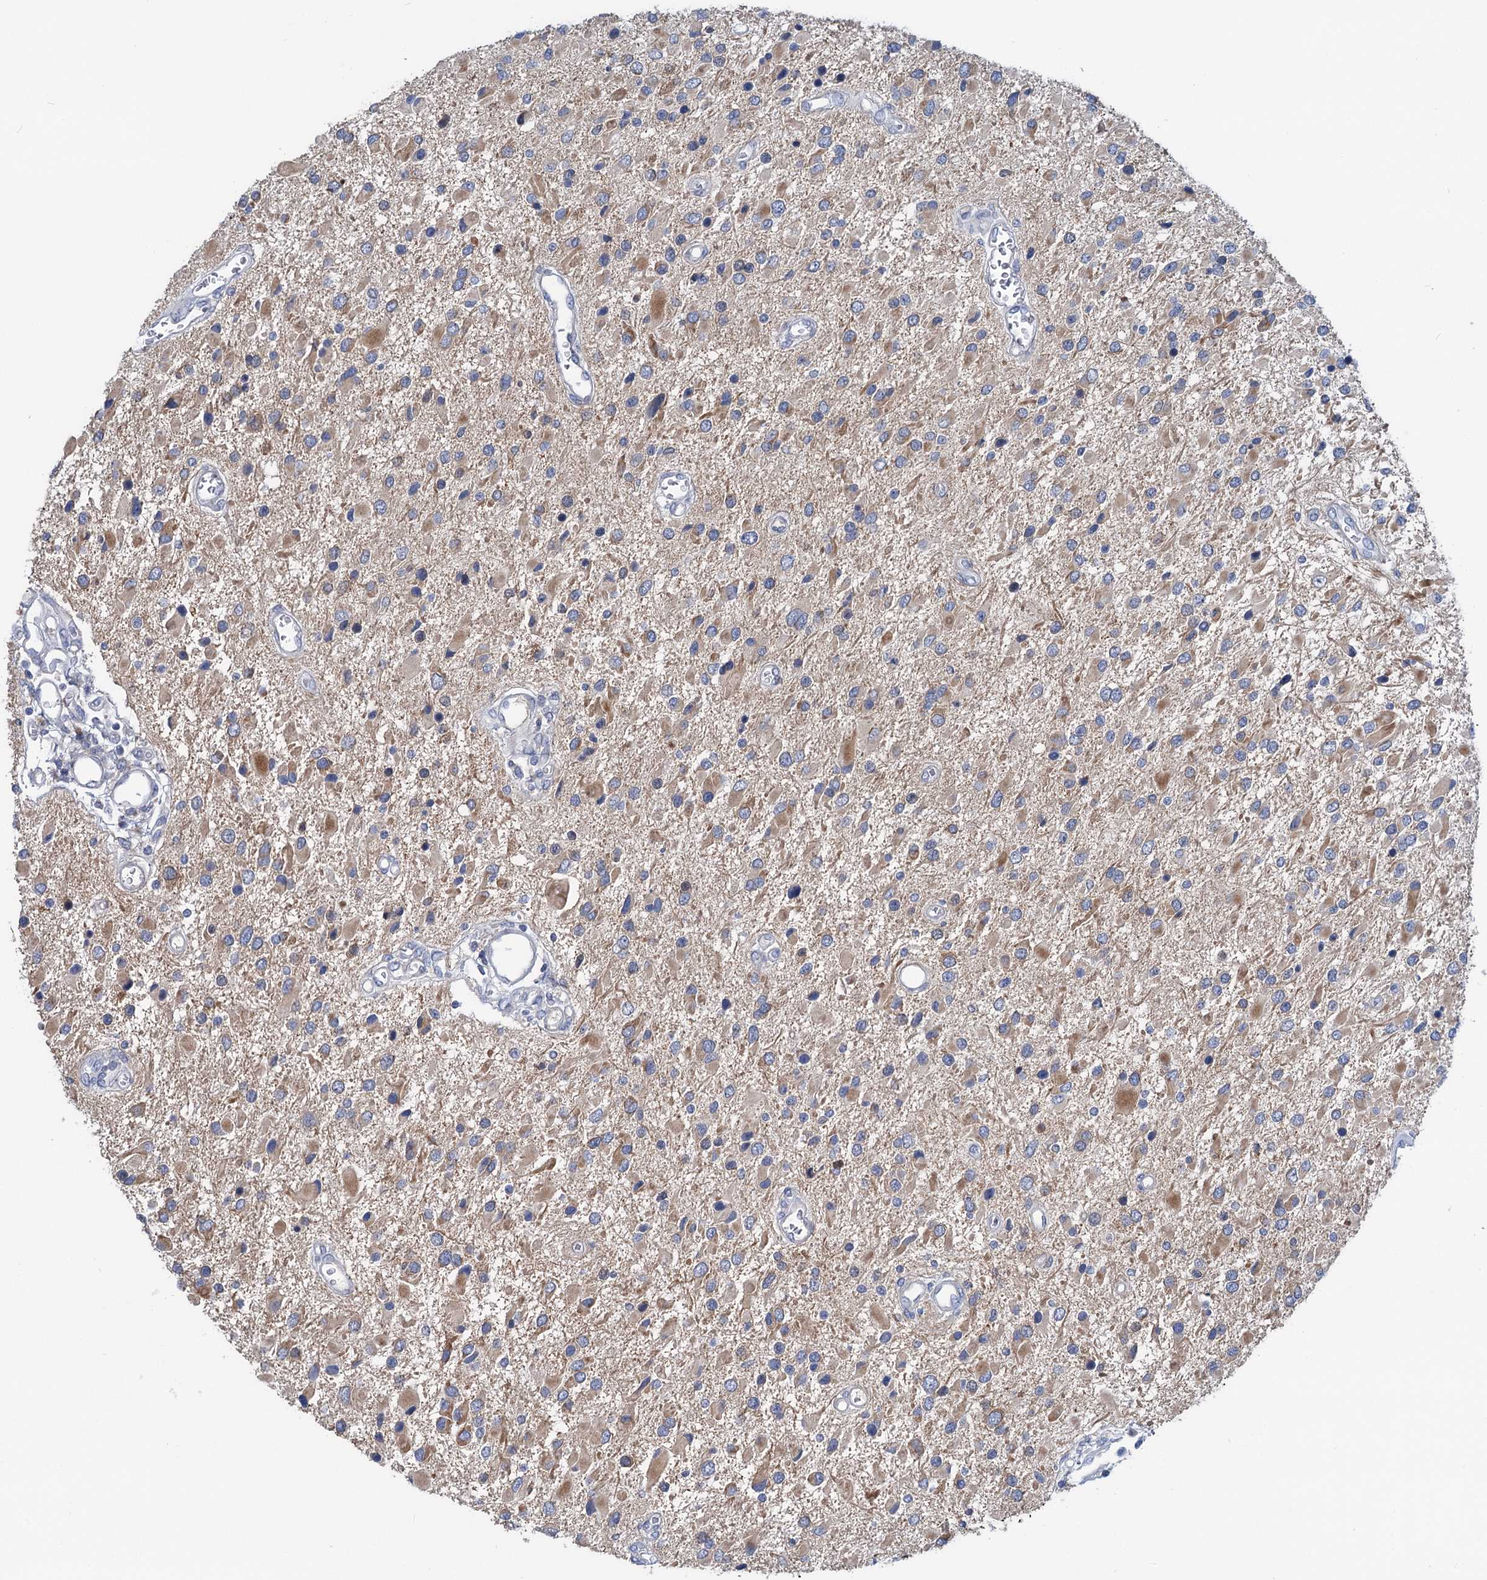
{"staining": {"intensity": "weak", "quantity": "25%-75%", "location": "cytoplasmic/membranous"}, "tissue": "glioma", "cell_type": "Tumor cells", "image_type": "cancer", "snomed": [{"axis": "morphology", "description": "Glioma, malignant, High grade"}, {"axis": "topography", "description": "Brain"}], "caption": "Malignant glioma (high-grade) tissue shows weak cytoplasmic/membranous staining in approximately 25%-75% of tumor cells, visualized by immunohistochemistry. Nuclei are stained in blue.", "gene": "CHDH", "patient": {"sex": "male", "age": 53}}